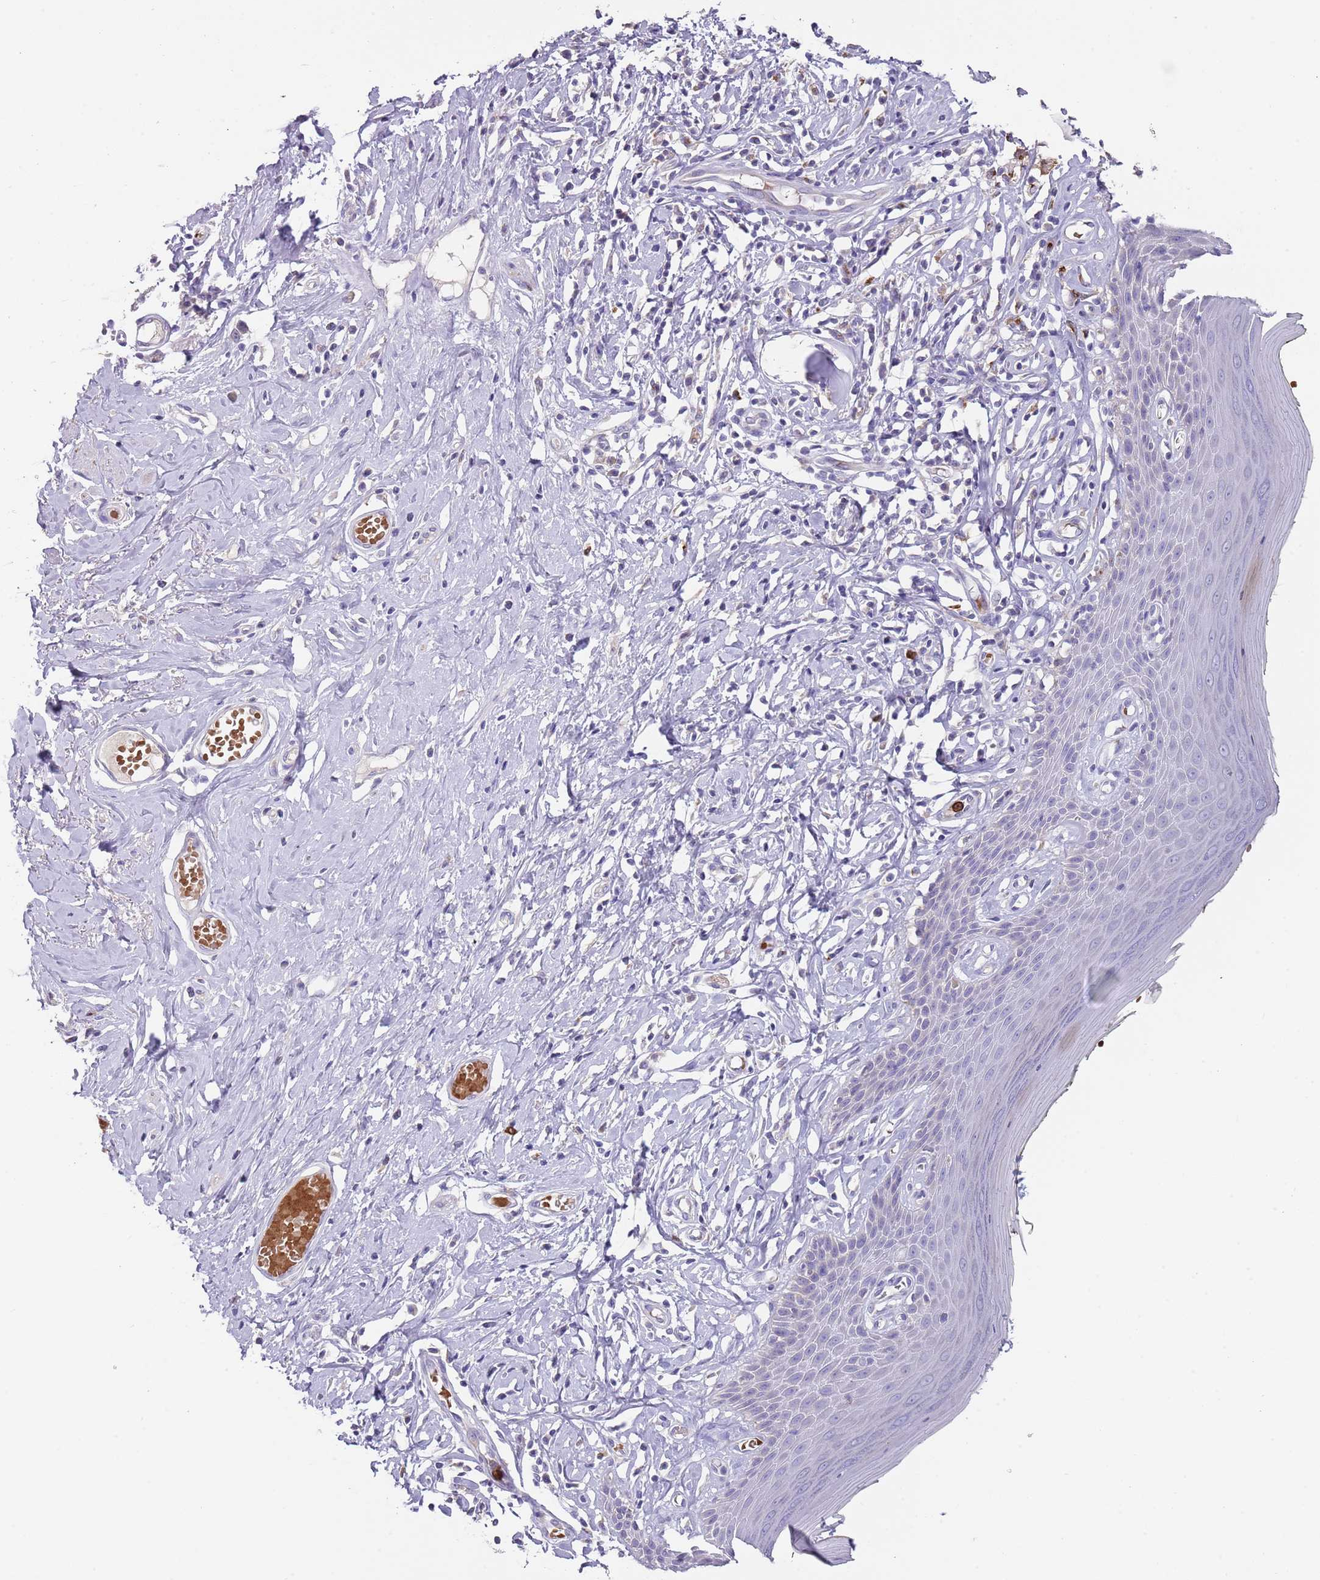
{"staining": {"intensity": "negative", "quantity": "none", "location": "none"}, "tissue": "skin", "cell_type": "Epidermal cells", "image_type": "normal", "snomed": [{"axis": "morphology", "description": "Normal tissue, NOS"}, {"axis": "morphology", "description": "Inflammation, NOS"}, {"axis": "topography", "description": "Vulva"}], "caption": "A high-resolution image shows IHC staining of unremarkable skin, which shows no significant expression in epidermal cells. (Brightfield microscopy of DAB (3,3'-diaminobenzidine) immunohistochemistry (IHC) at high magnification).", "gene": "TMEM251", "patient": {"sex": "female", "age": 84}}